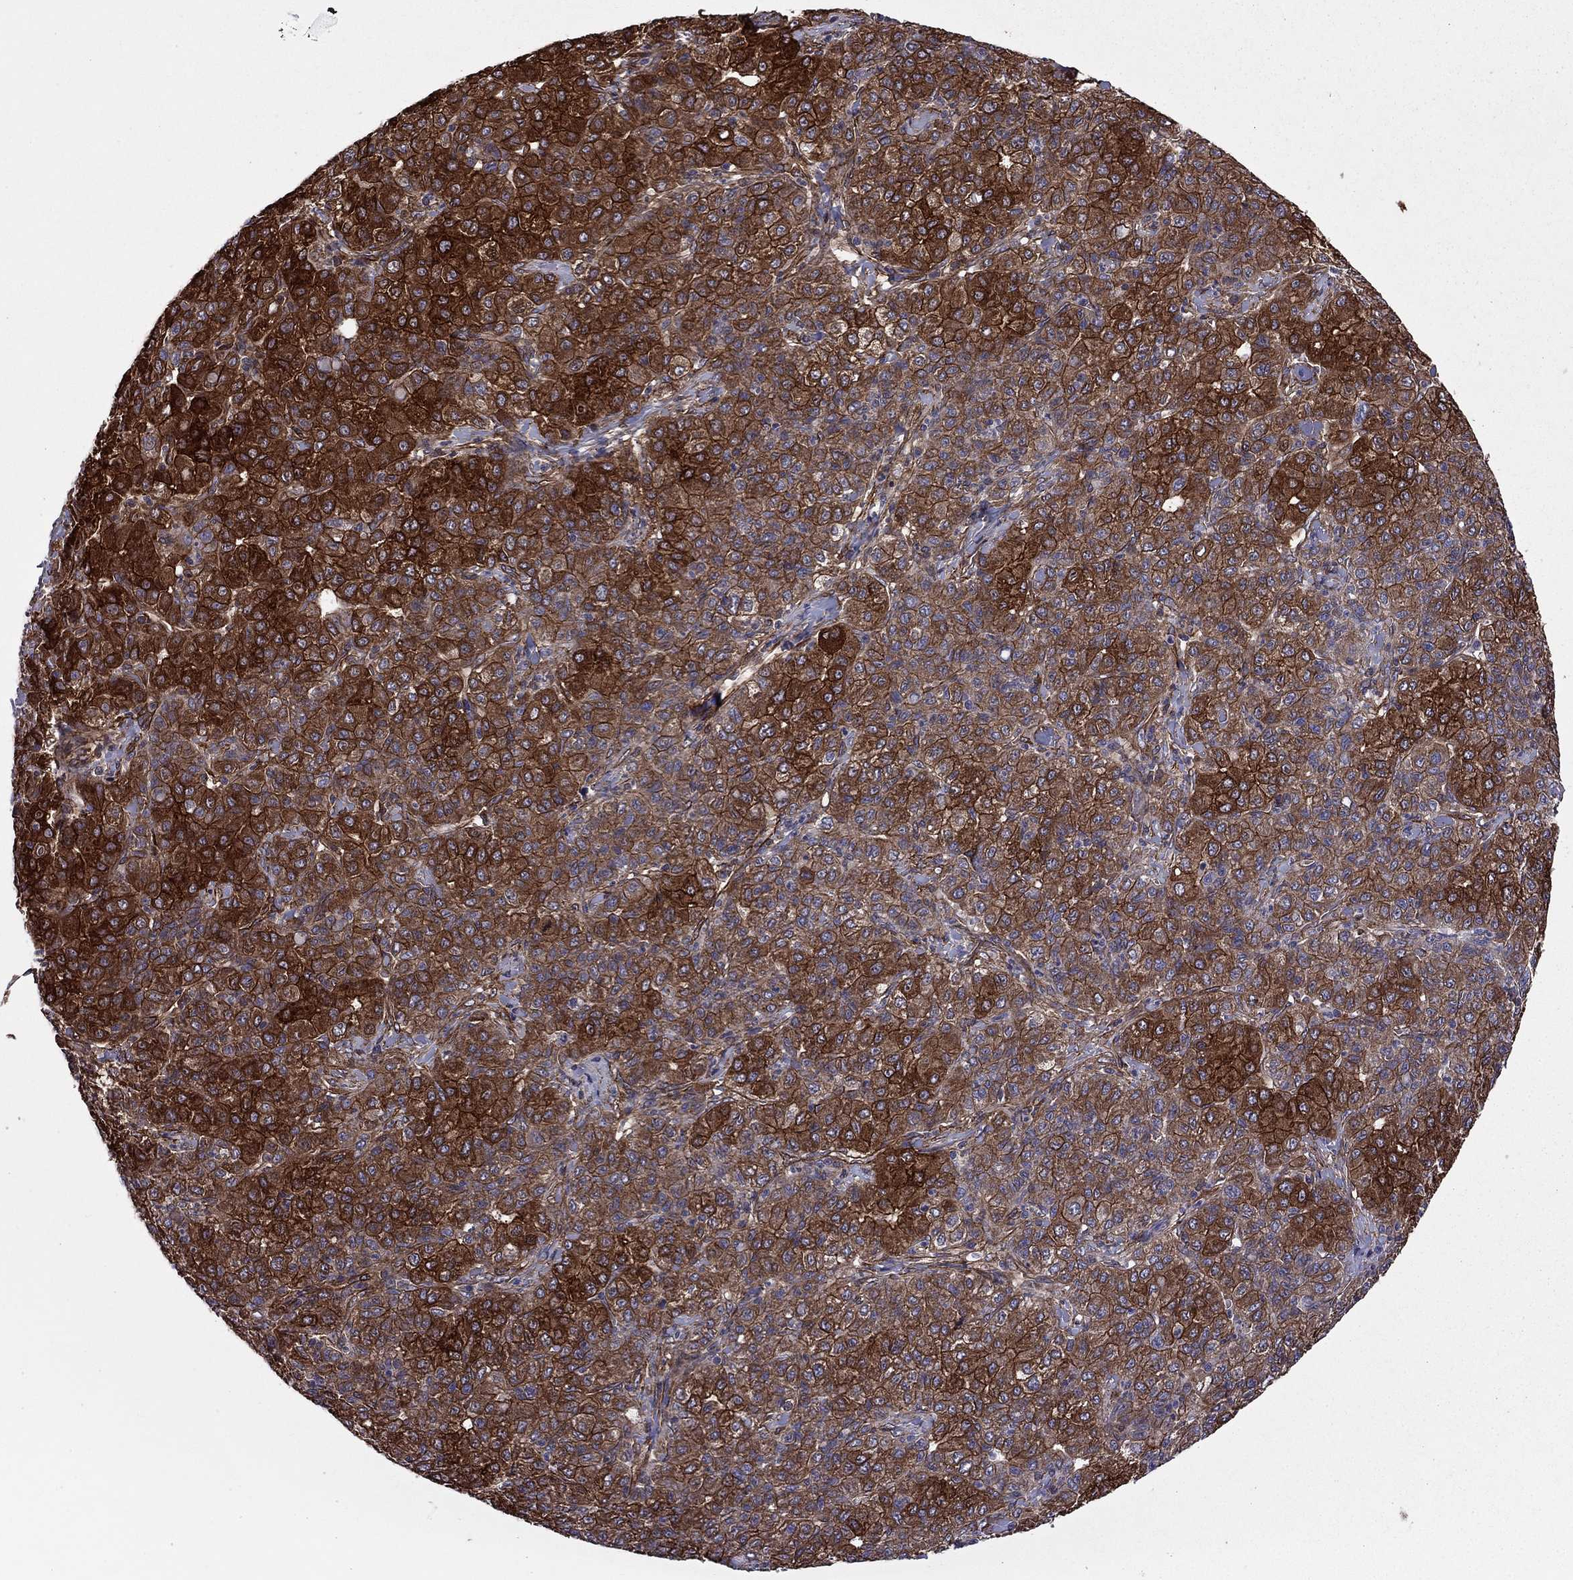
{"staining": {"intensity": "strong", "quantity": "25%-75%", "location": "cytoplasmic/membranous"}, "tissue": "liver cancer", "cell_type": "Tumor cells", "image_type": "cancer", "snomed": [{"axis": "morphology", "description": "Carcinoma, Hepatocellular, NOS"}, {"axis": "topography", "description": "Liver"}], "caption": "Protein staining displays strong cytoplasmic/membranous positivity in approximately 25%-75% of tumor cells in liver hepatocellular carcinoma.", "gene": "SHMT1", "patient": {"sex": "male", "age": 65}}